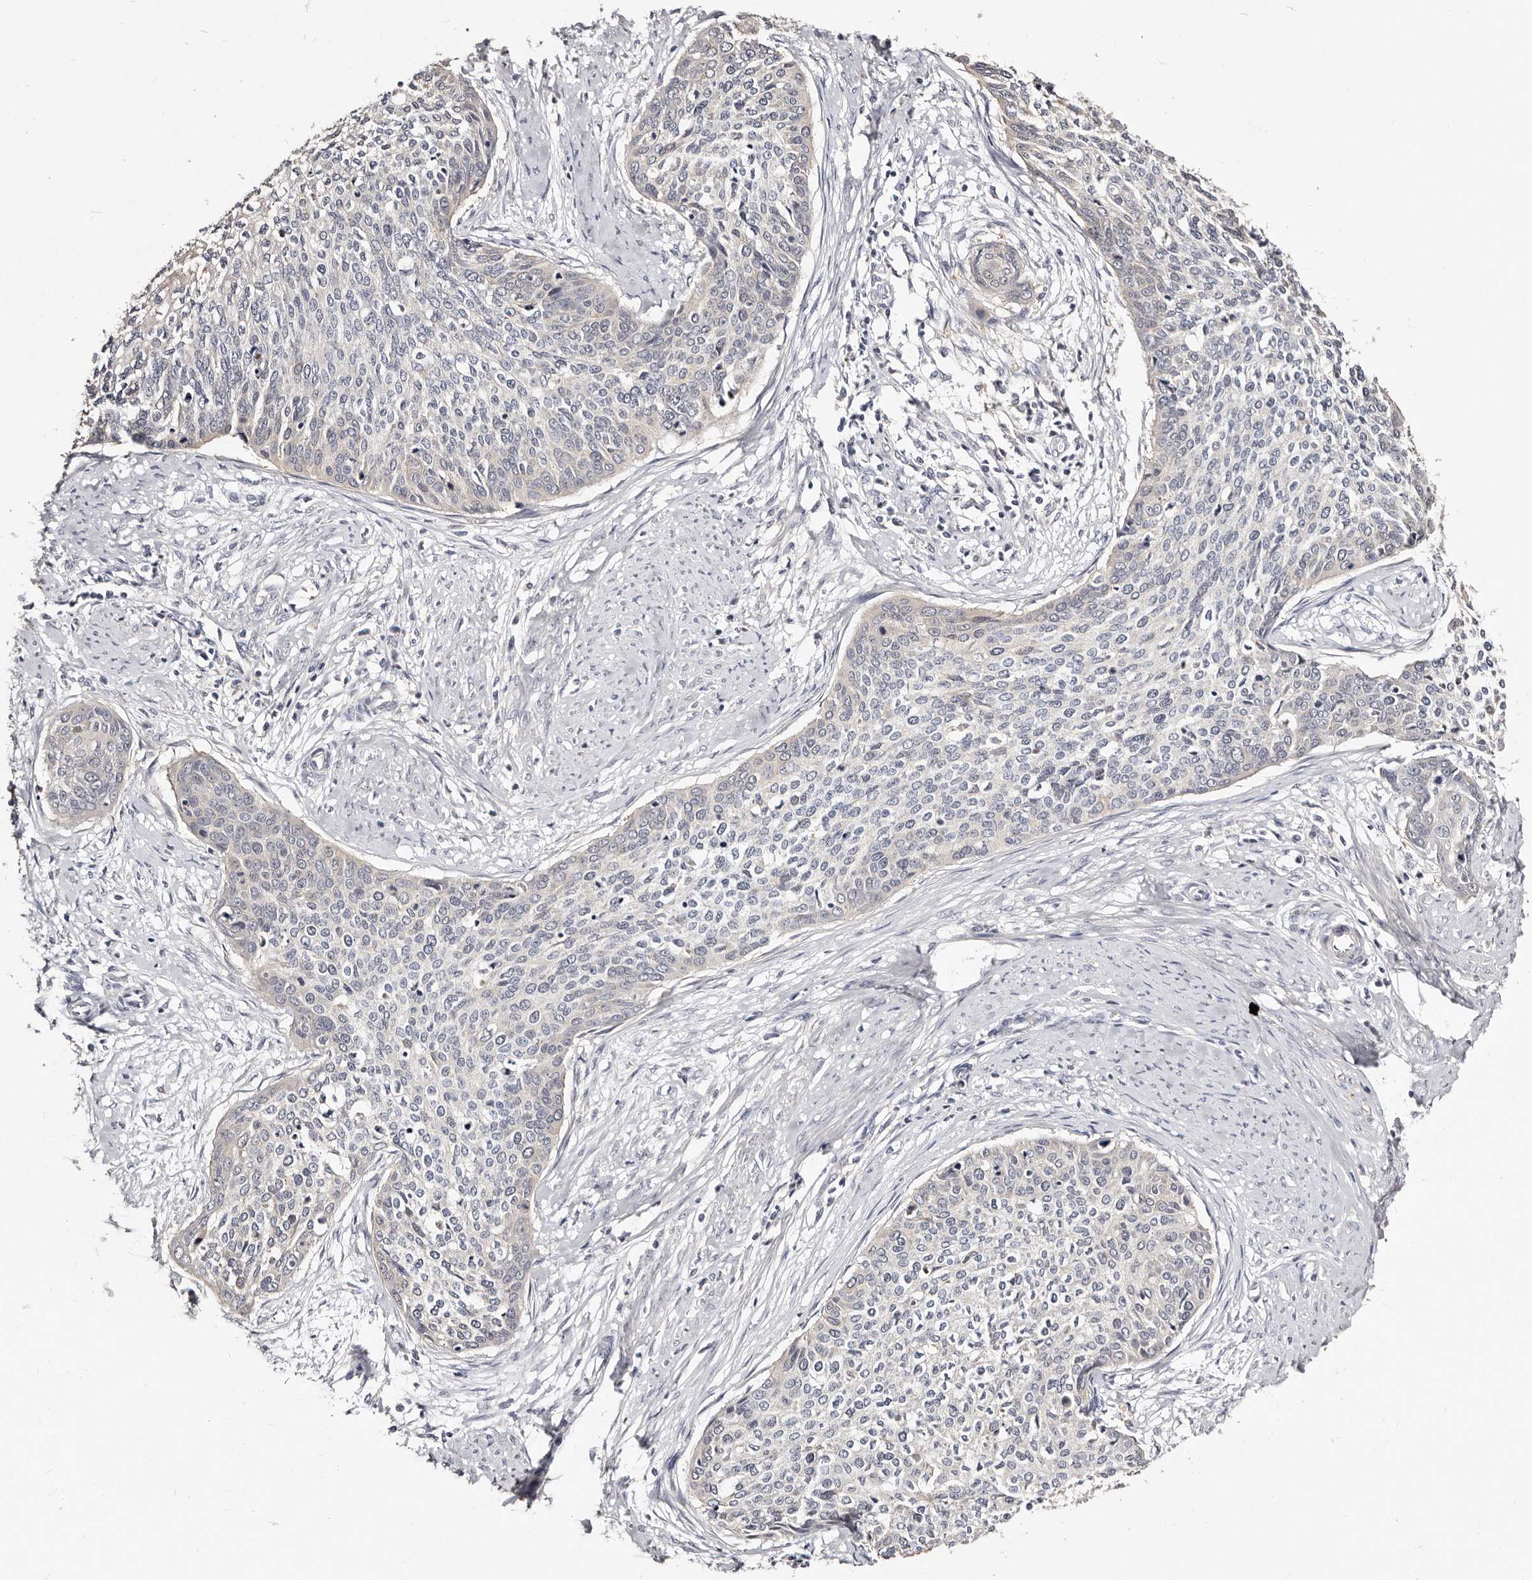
{"staining": {"intensity": "negative", "quantity": "none", "location": "none"}, "tissue": "cervical cancer", "cell_type": "Tumor cells", "image_type": "cancer", "snomed": [{"axis": "morphology", "description": "Squamous cell carcinoma, NOS"}, {"axis": "topography", "description": "Cervix"}], "caption": "This is an immunohistochemistry histopathology image of cervical squamous cell carcinoma. There is no positivity in tumor cells.", "gene": "MRPS33", "patient": {"sex": "female", "age": 37}}